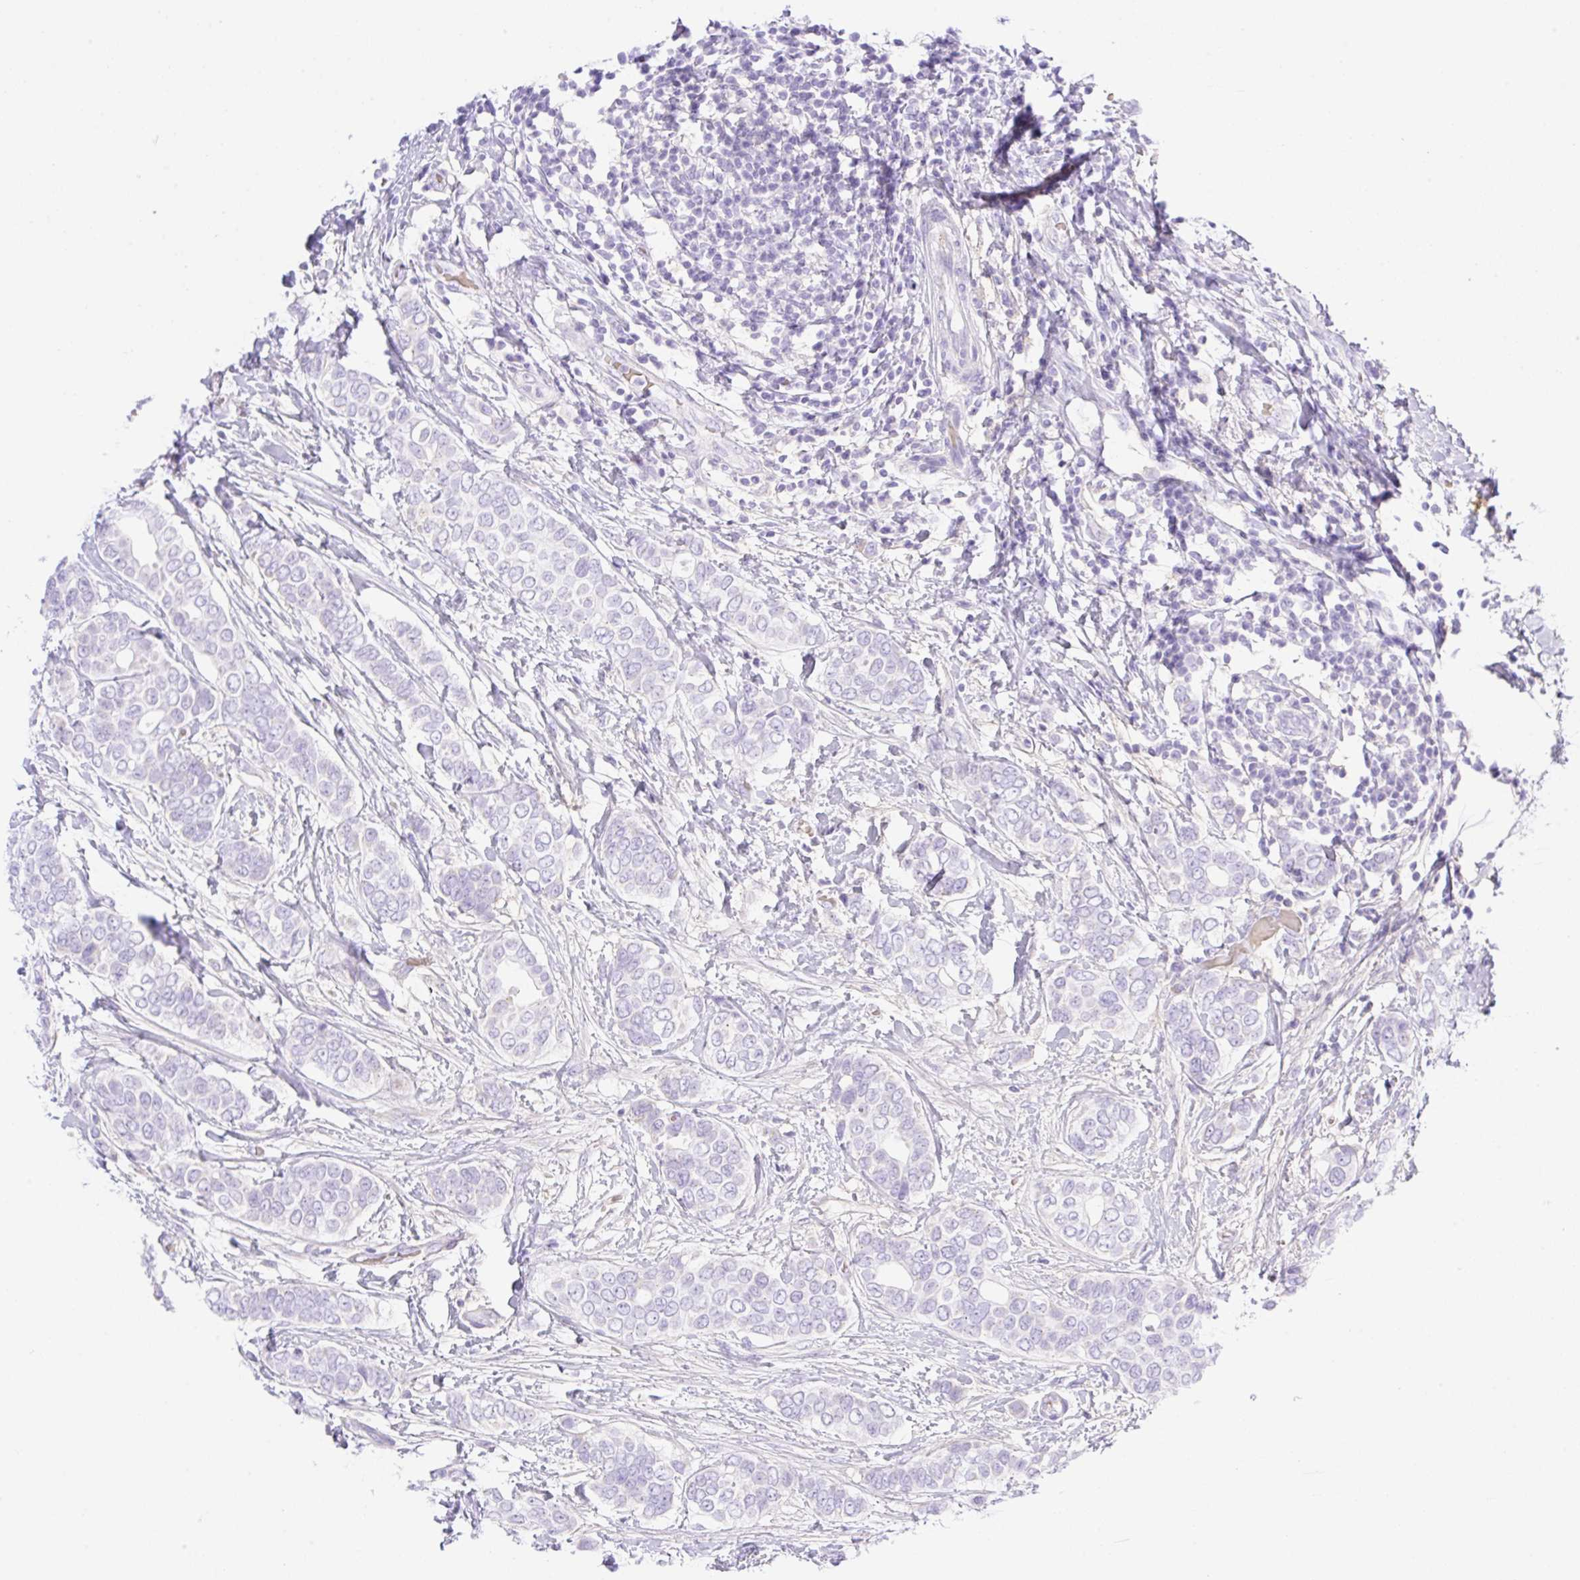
{"staining": {"intensity": "negative", "quantity": "none", "location": "none"}, "tissue": "breast cancer", "cell_type": "Tumor cells", "image_type": "cancer", "snomed": [{"axis": "morphology", "description": "Lobular carcinoma"}, {"axis": "topography", "description": "Breast"}], "caption": "The immunohistochemistry photomicrograph has no significant staining in tumor cells of lobular carcinoma (breast) tissue.", "gene": "CDX1", "patient": {"sex": "female", "age": 51}}